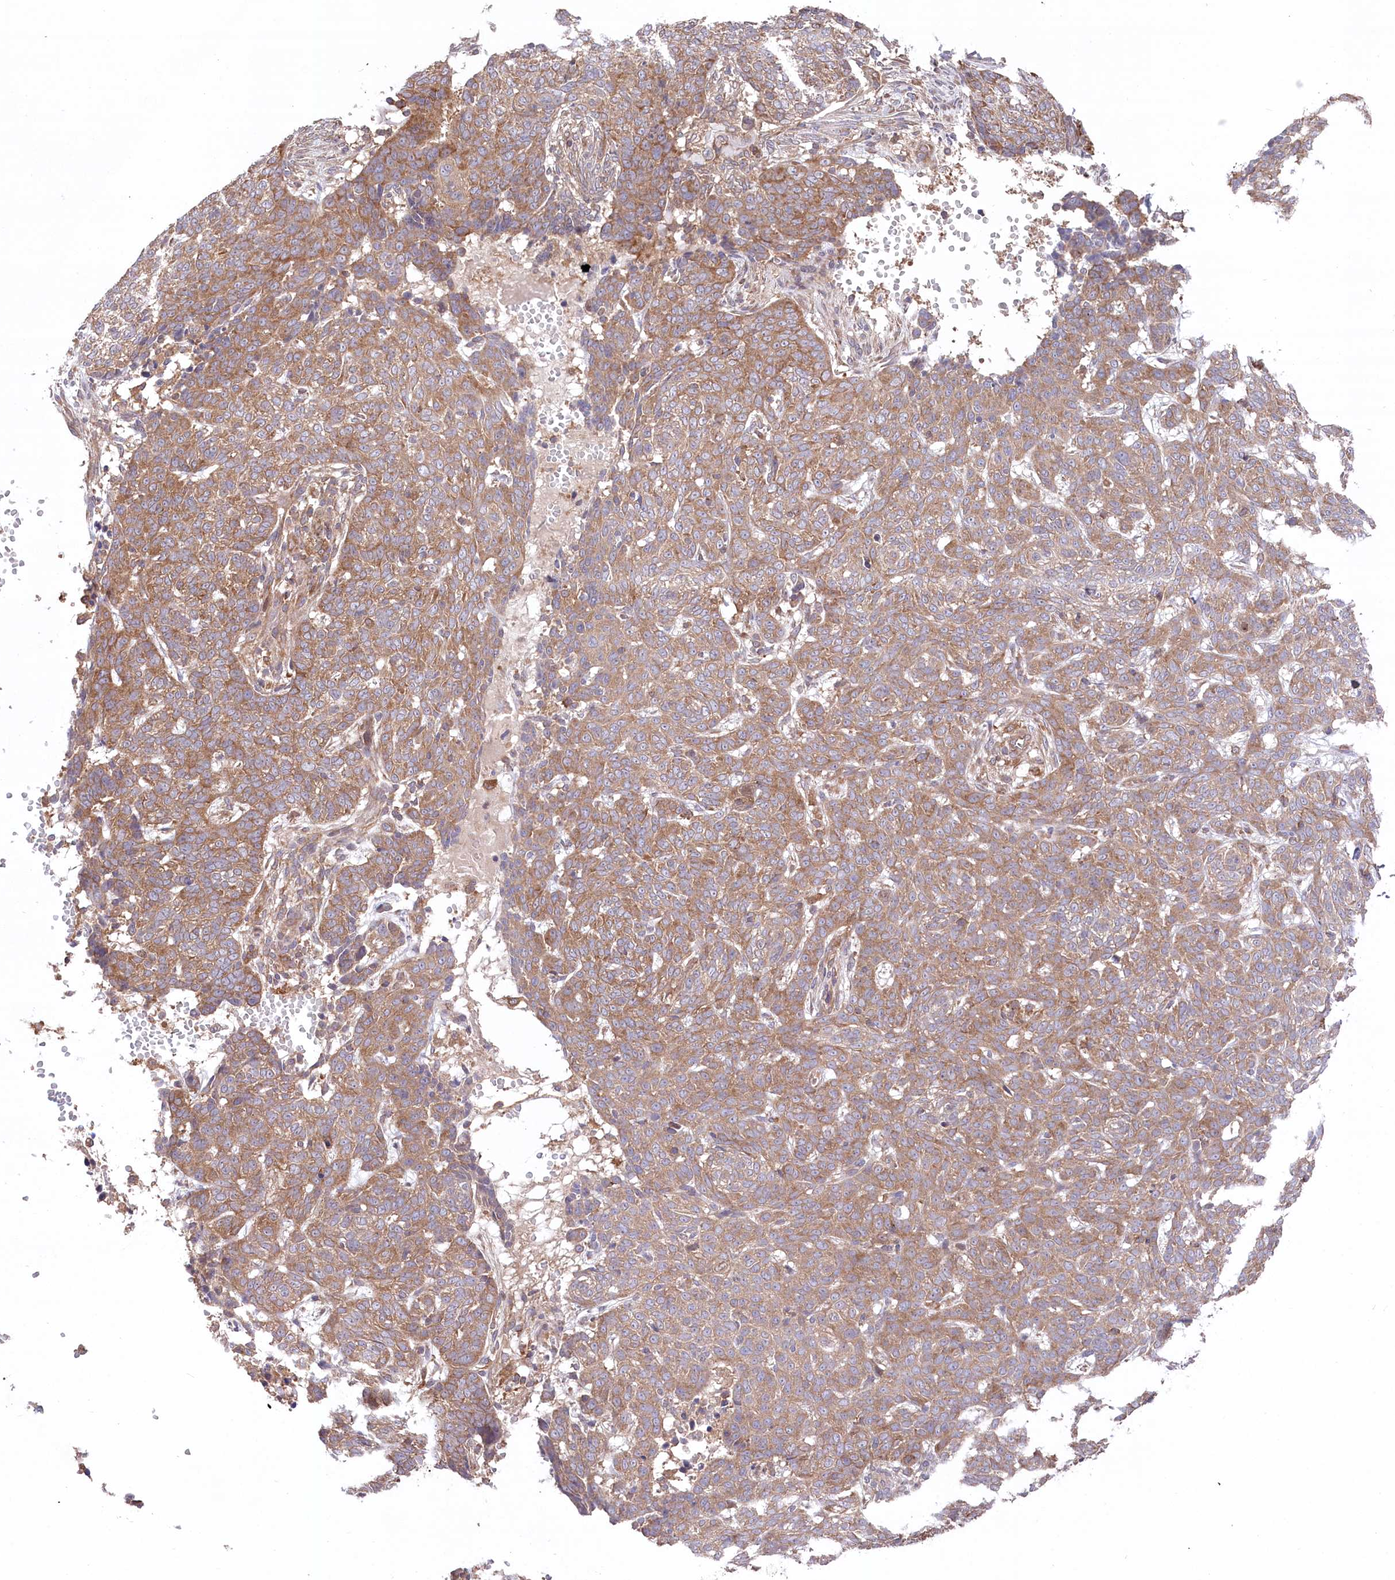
{"staining": {"intensity": "moderate", "quantity": ">75%", "location": "cytoplasmic/membranous"}, "tissue": "skin cancer", "cell_type": "Tumor cells", "image_type": "cancer", "snomed": [{"axis": "morphology", "description": "Basal cell carcinoma"}, {"axis": "topography", "description": "Skin"}], "caption": "About >75% of tumor cells in human basal cell carcinoma (skin) reveal moderate cytoplasmic/membranous protein staining as visualized by brown immunohistochemical staining.", "gene": "PPP1R21", "patient": {"sex": "male", "age": 85}}